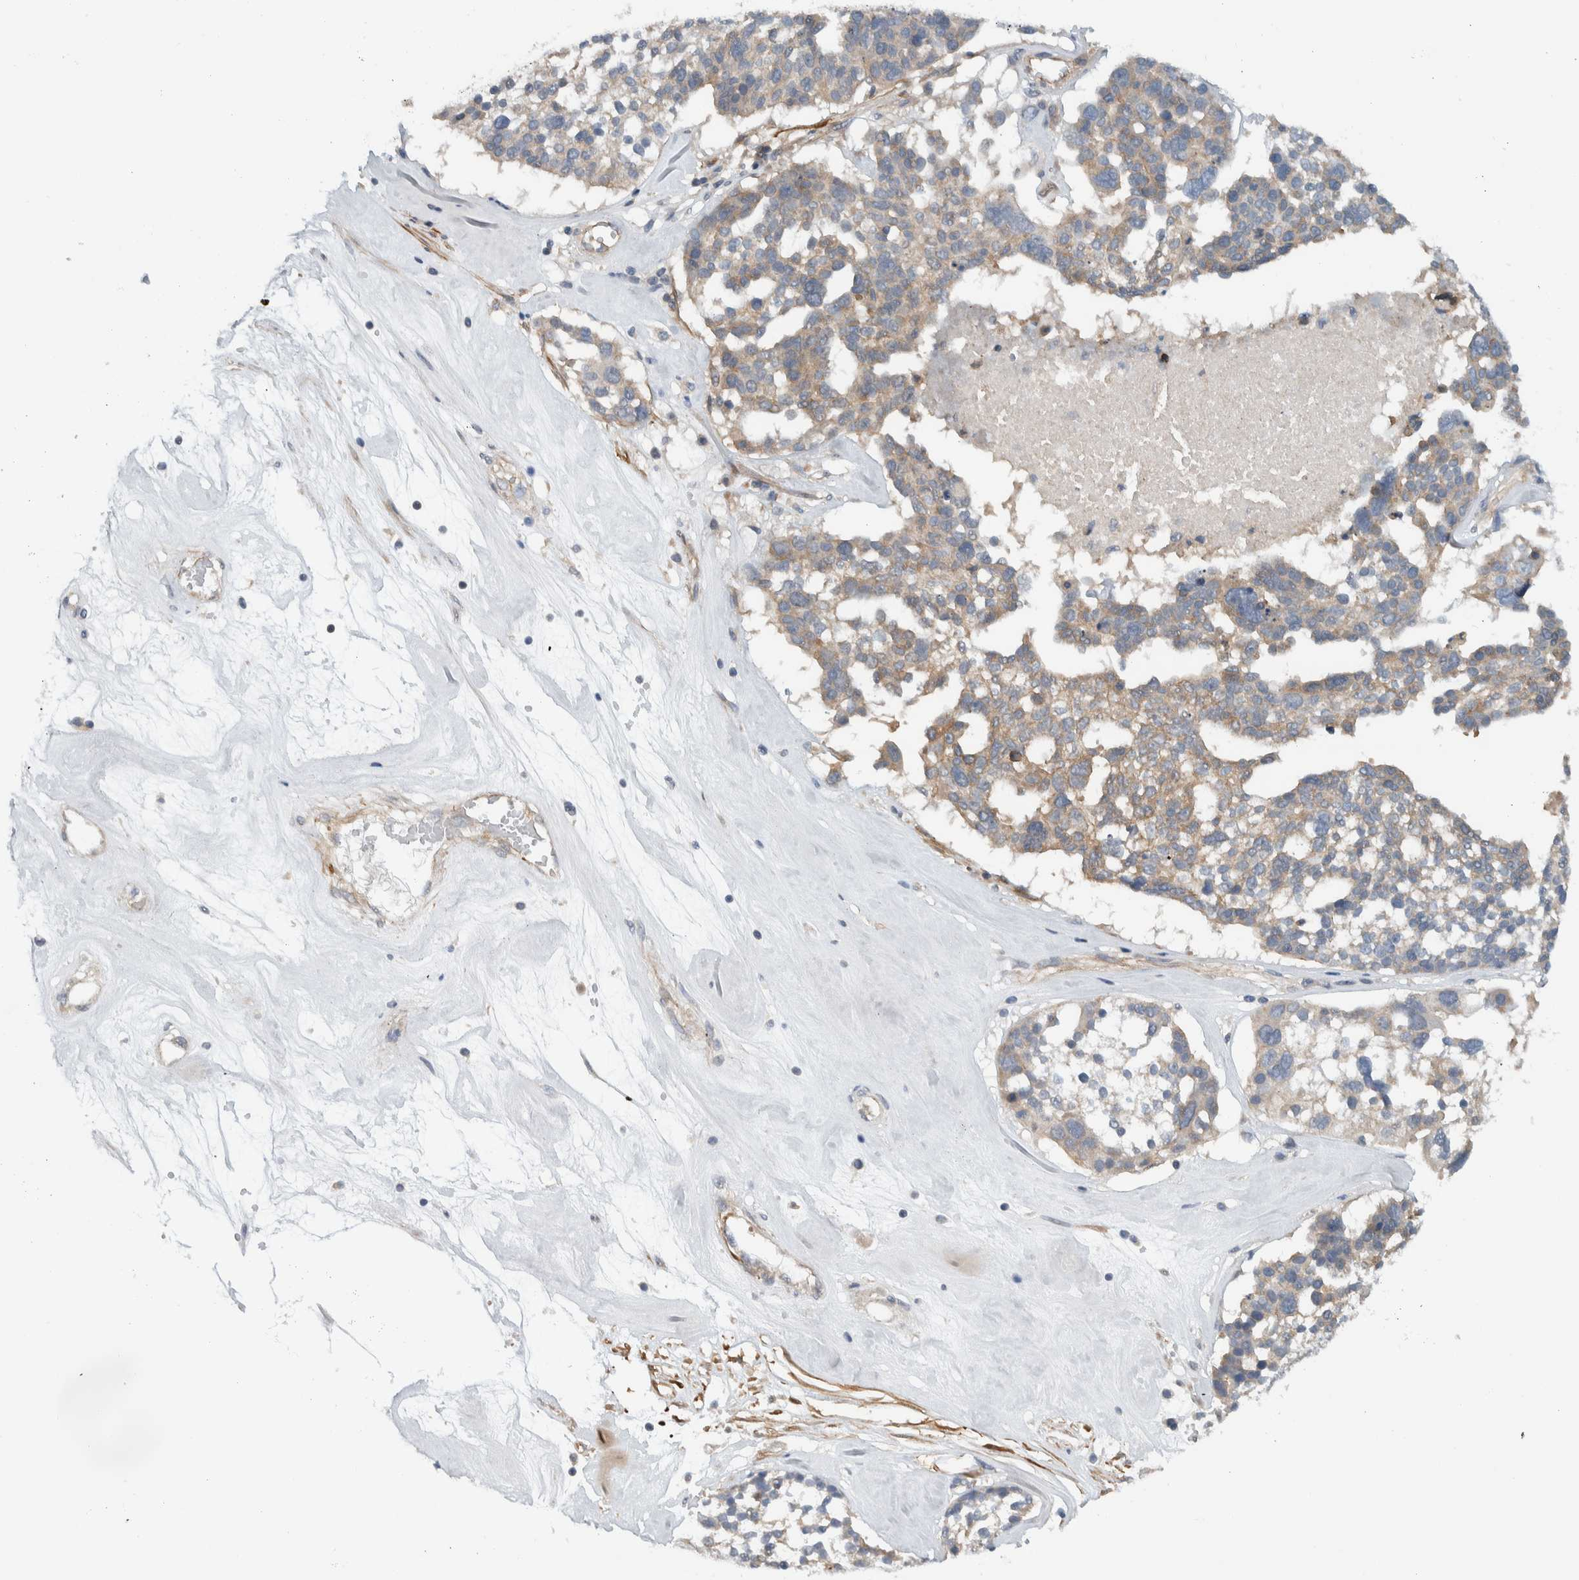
{"staining": {"intensity": "weak", "quantity": "<25%", "location": "cytoplasmic/membranous"}, "tissue": "ovarian cancer", "cell_type": "Tumor cells", "image_type": "cancer", "snomed": [{"axis": "morphology", "description": "Cystadenocarcinoma, serous, NOS"}, {"axis": "topography", "description": "Ovary"}], "caption": "Protein analysis of ovarian cancer (serous cystadenocarcinoma) exhibits no significant expression in tumor cells.", "gene": "MPRIP", "patient": {"sex": "female", "age": 59}}